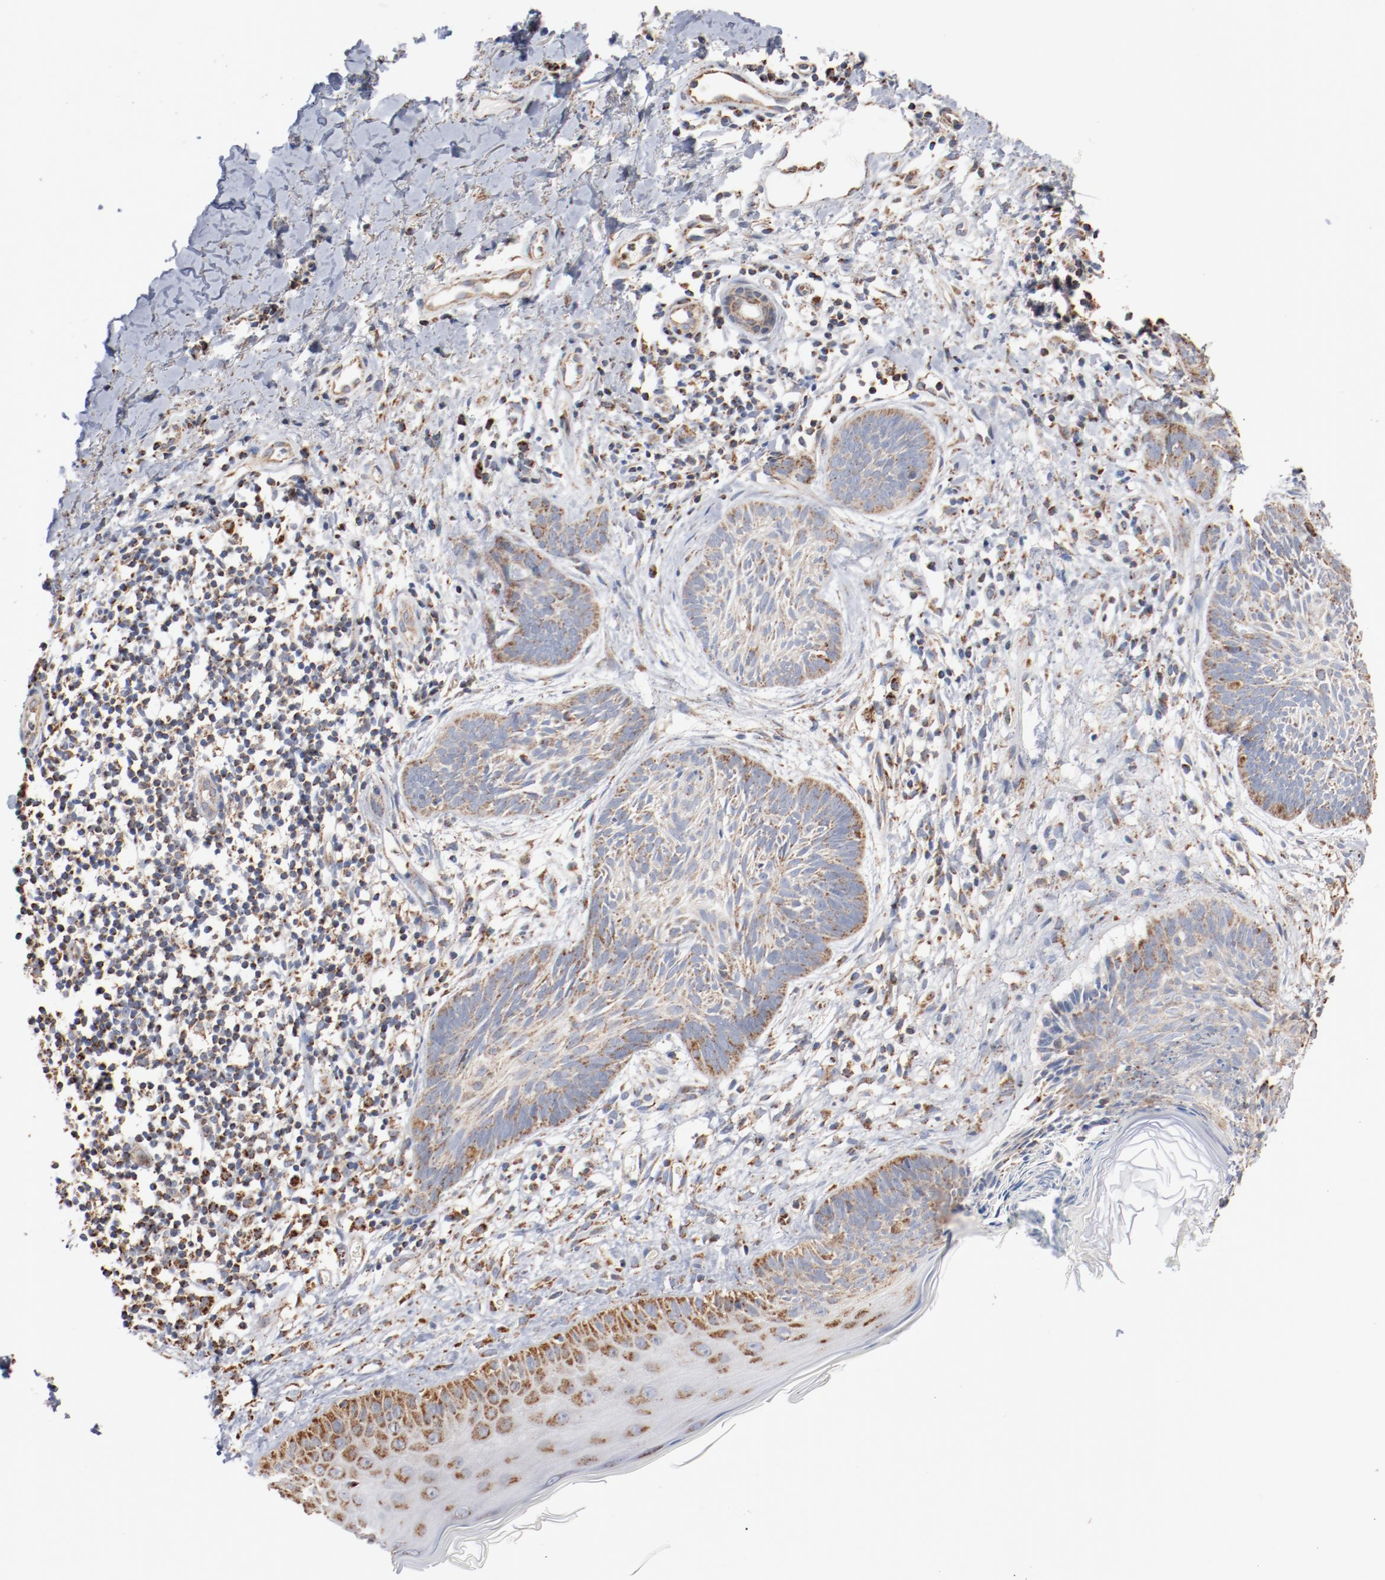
{"staining": {"intensity": "moderate", "quantity": "25%-75%", "location": "cytoplasmic/membranous"}, "tissue": "skin cancer", "cell_type": "Tumor cells", "image_type": "cancer", "snomed": [{"axis": "morphology", "description": "Normal tissue, NOS"}, {"axis": "morphology", "description": "Basal cell carcinoma"}, {"axis": "topography", "description": "Skin"}], "caption": "This is a histology image of immunohistochemistry staining of basal cell carcinoma (skin), which shows moderate staining in the cytoplasmic/membranous of tumor cells.", "gene": "NDUFS4", "patient": {"sex": "male", "age": 71}}